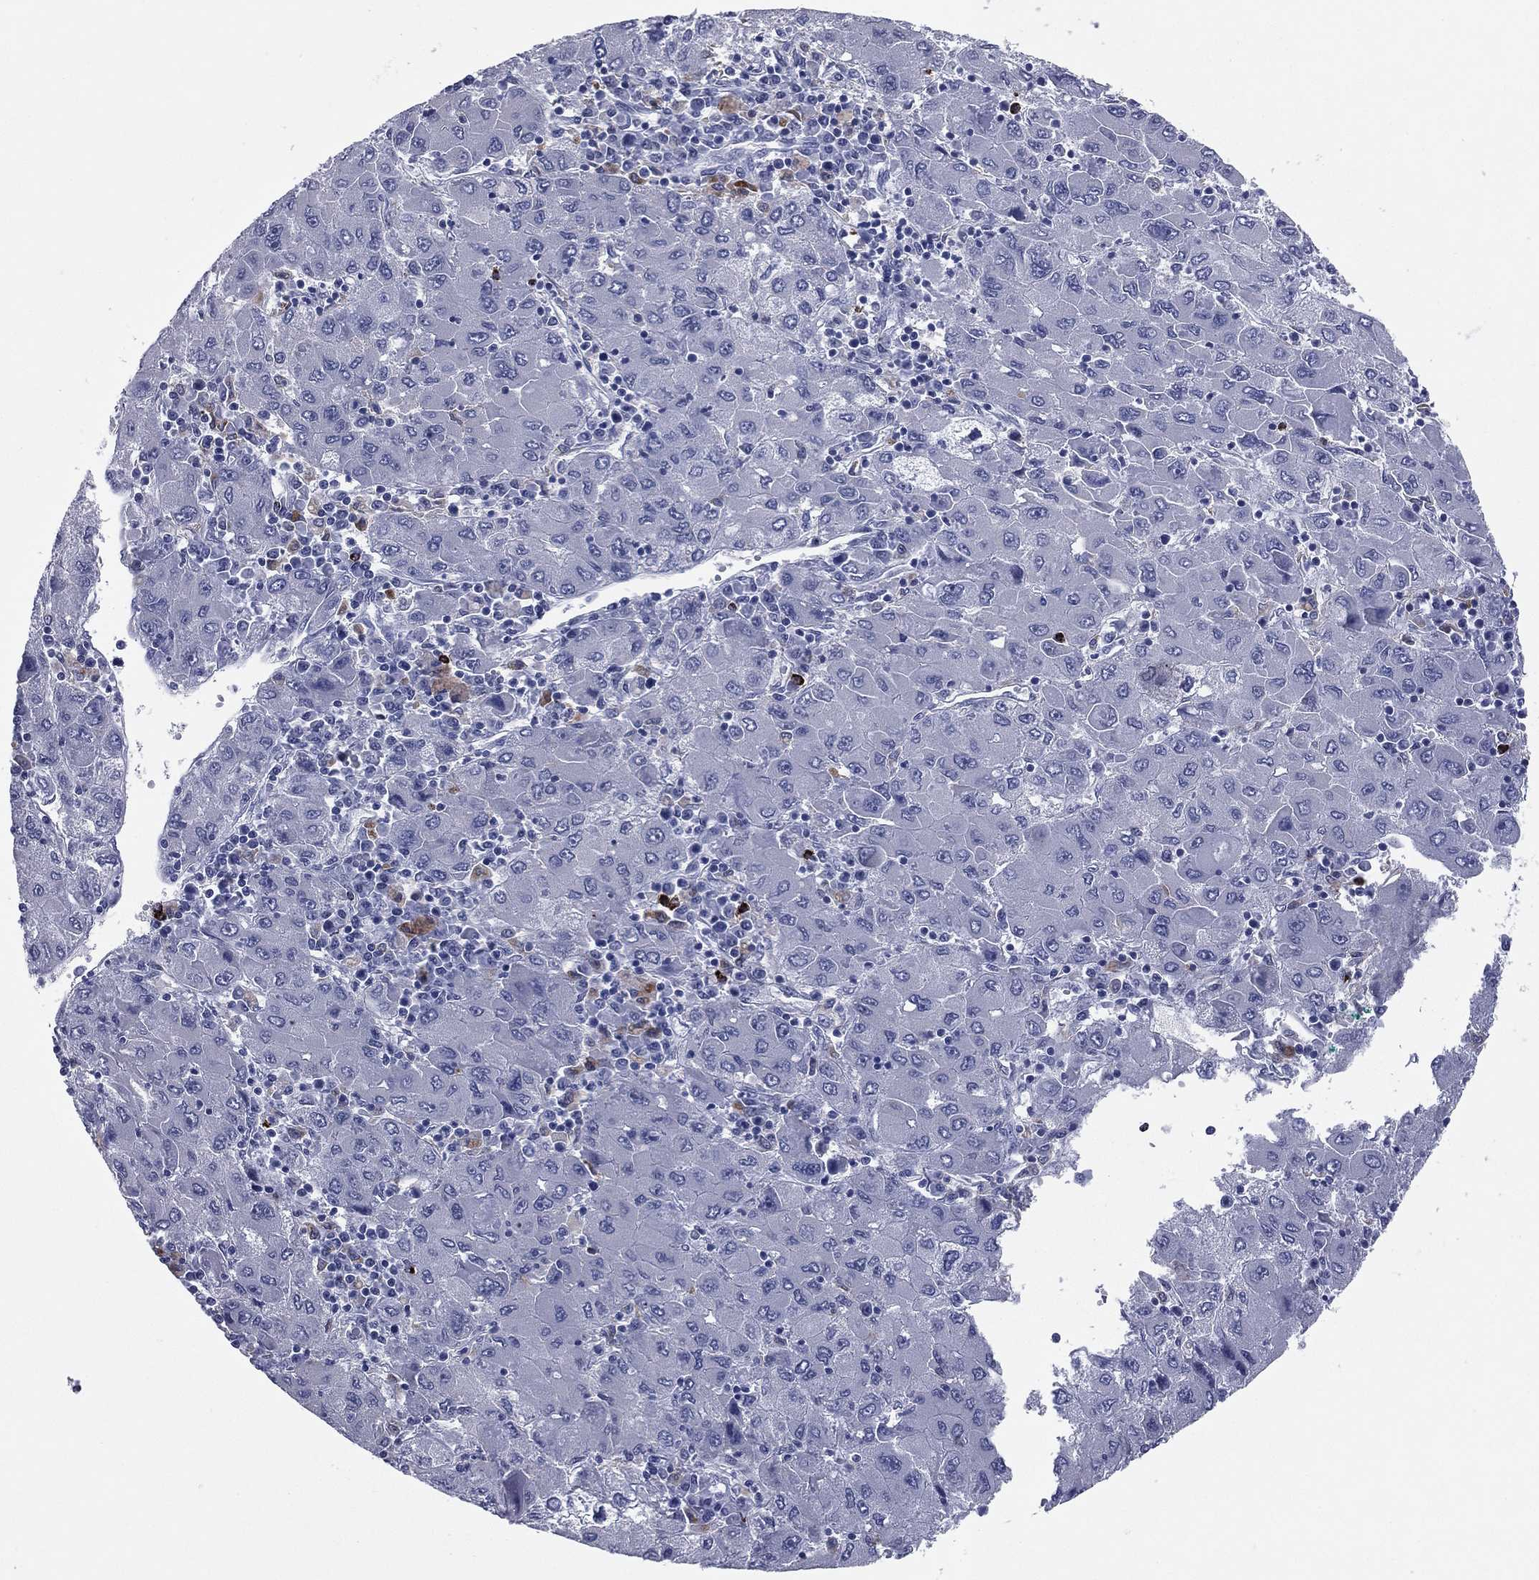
{"staining": {"intensity": "negative", "quantity": "none", "location": "none"}, "tissue": "liver cancer", "cell_type": "Tumor cells", "image_type": "cancer", "snomed": [{"axis": "morphology", "description": "Carcinoma, Hepatocellular, NOS"}, {"axis": "topography", "description": "Liver"}], "caption": "The micrograph reveals no significant staining in tumor cells of hepatocellular carcinoma (liver).", "gene": "HLA-DOA", "patient": {"sex": "male", "age": 75}}